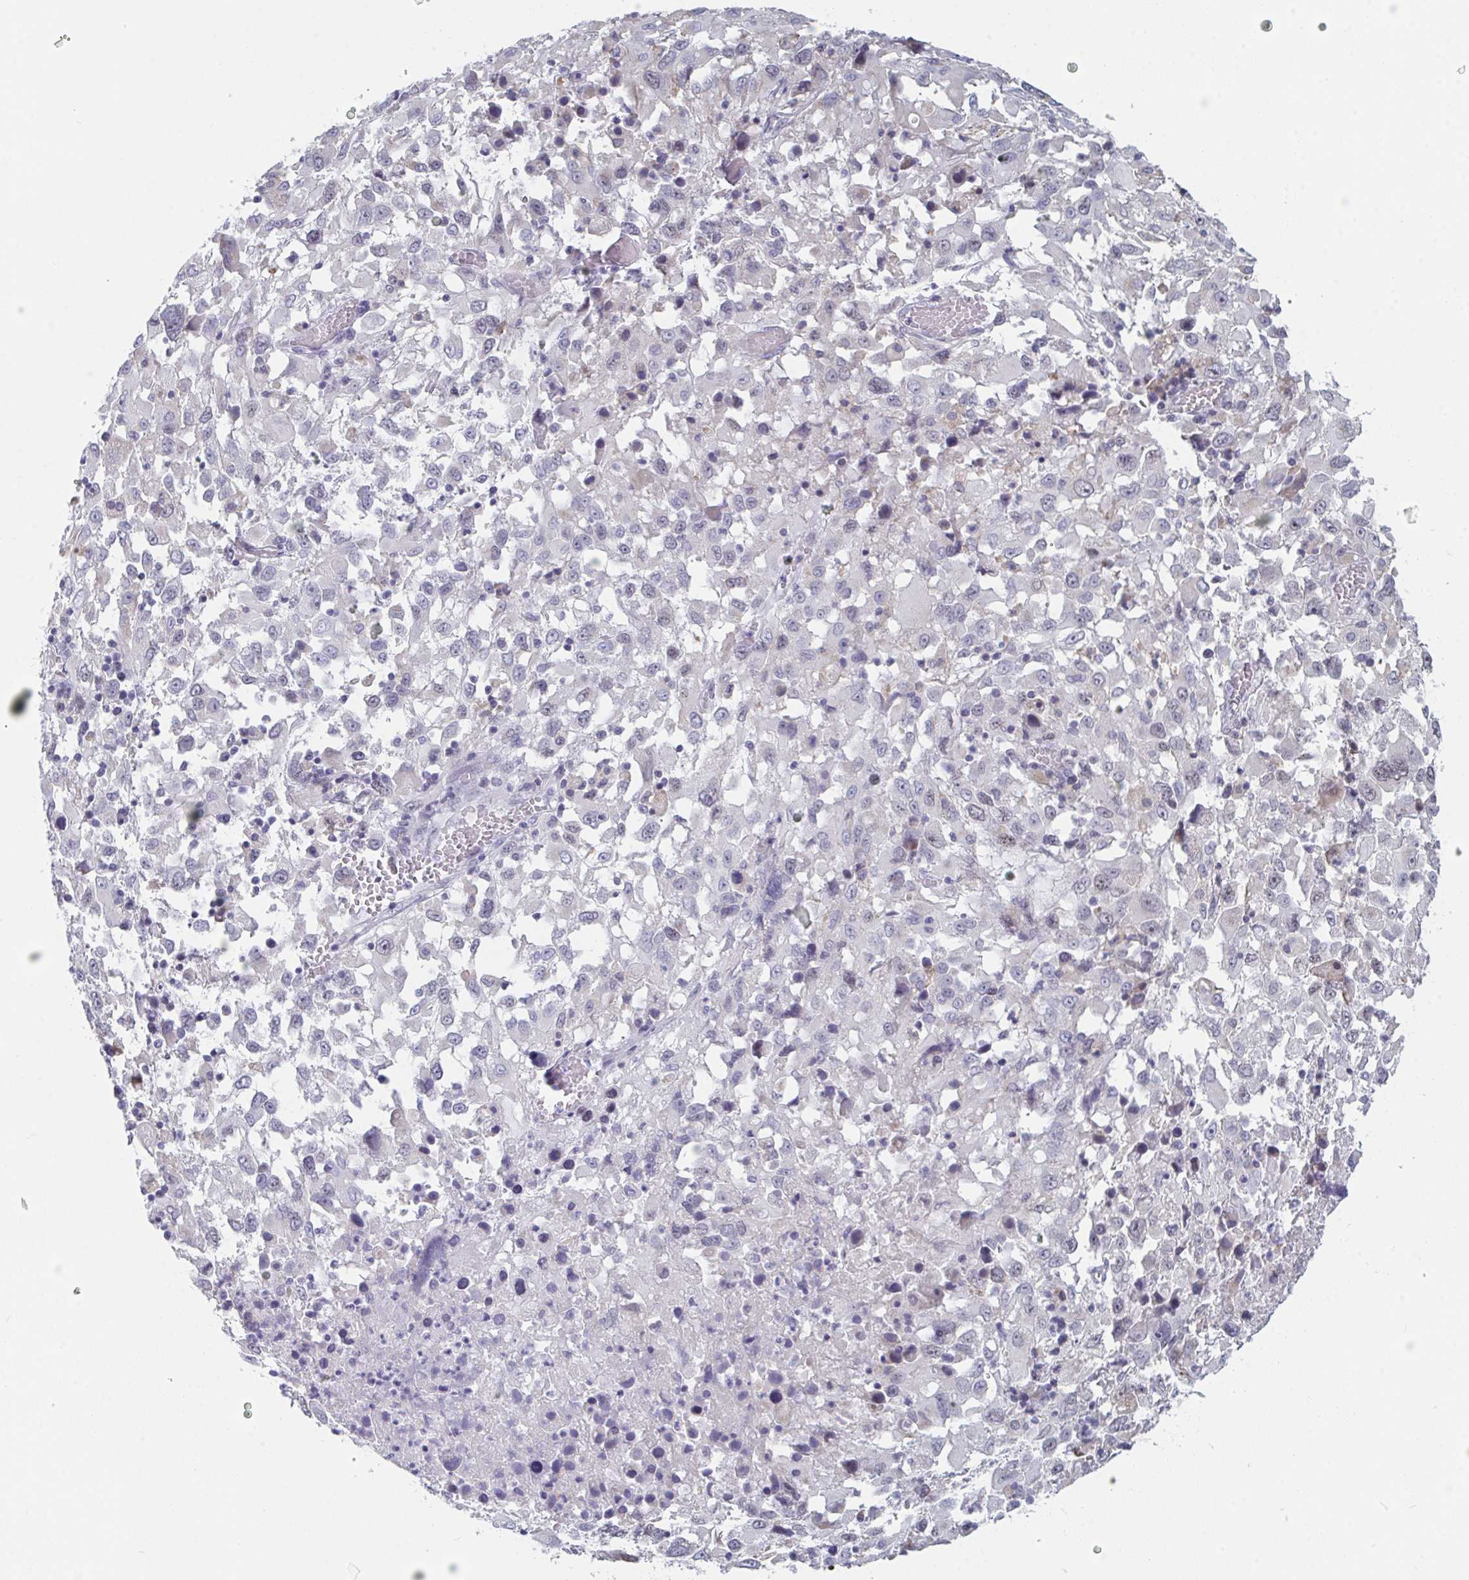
{"staining": {"intensity": "weak", "quantity": "25%-75%", "location": "nuclear"}, "tissue": "melanoma", "cell_type": "Tumor cells", "image_type": "cancer", "snomed": [{"axis": "morphology", "description": "Malignant melanoma, Metastatic site"}, {"axis": "topography", "description": "Soft tissue"}], "caption": "Tumor cells exhibit low levels of weak nuclear expression in approximately 25%-75% of cells in malignant melanoma (metastatic site).", "gene": "CENPT", "patient": {"sex": "male", "age": 50}}